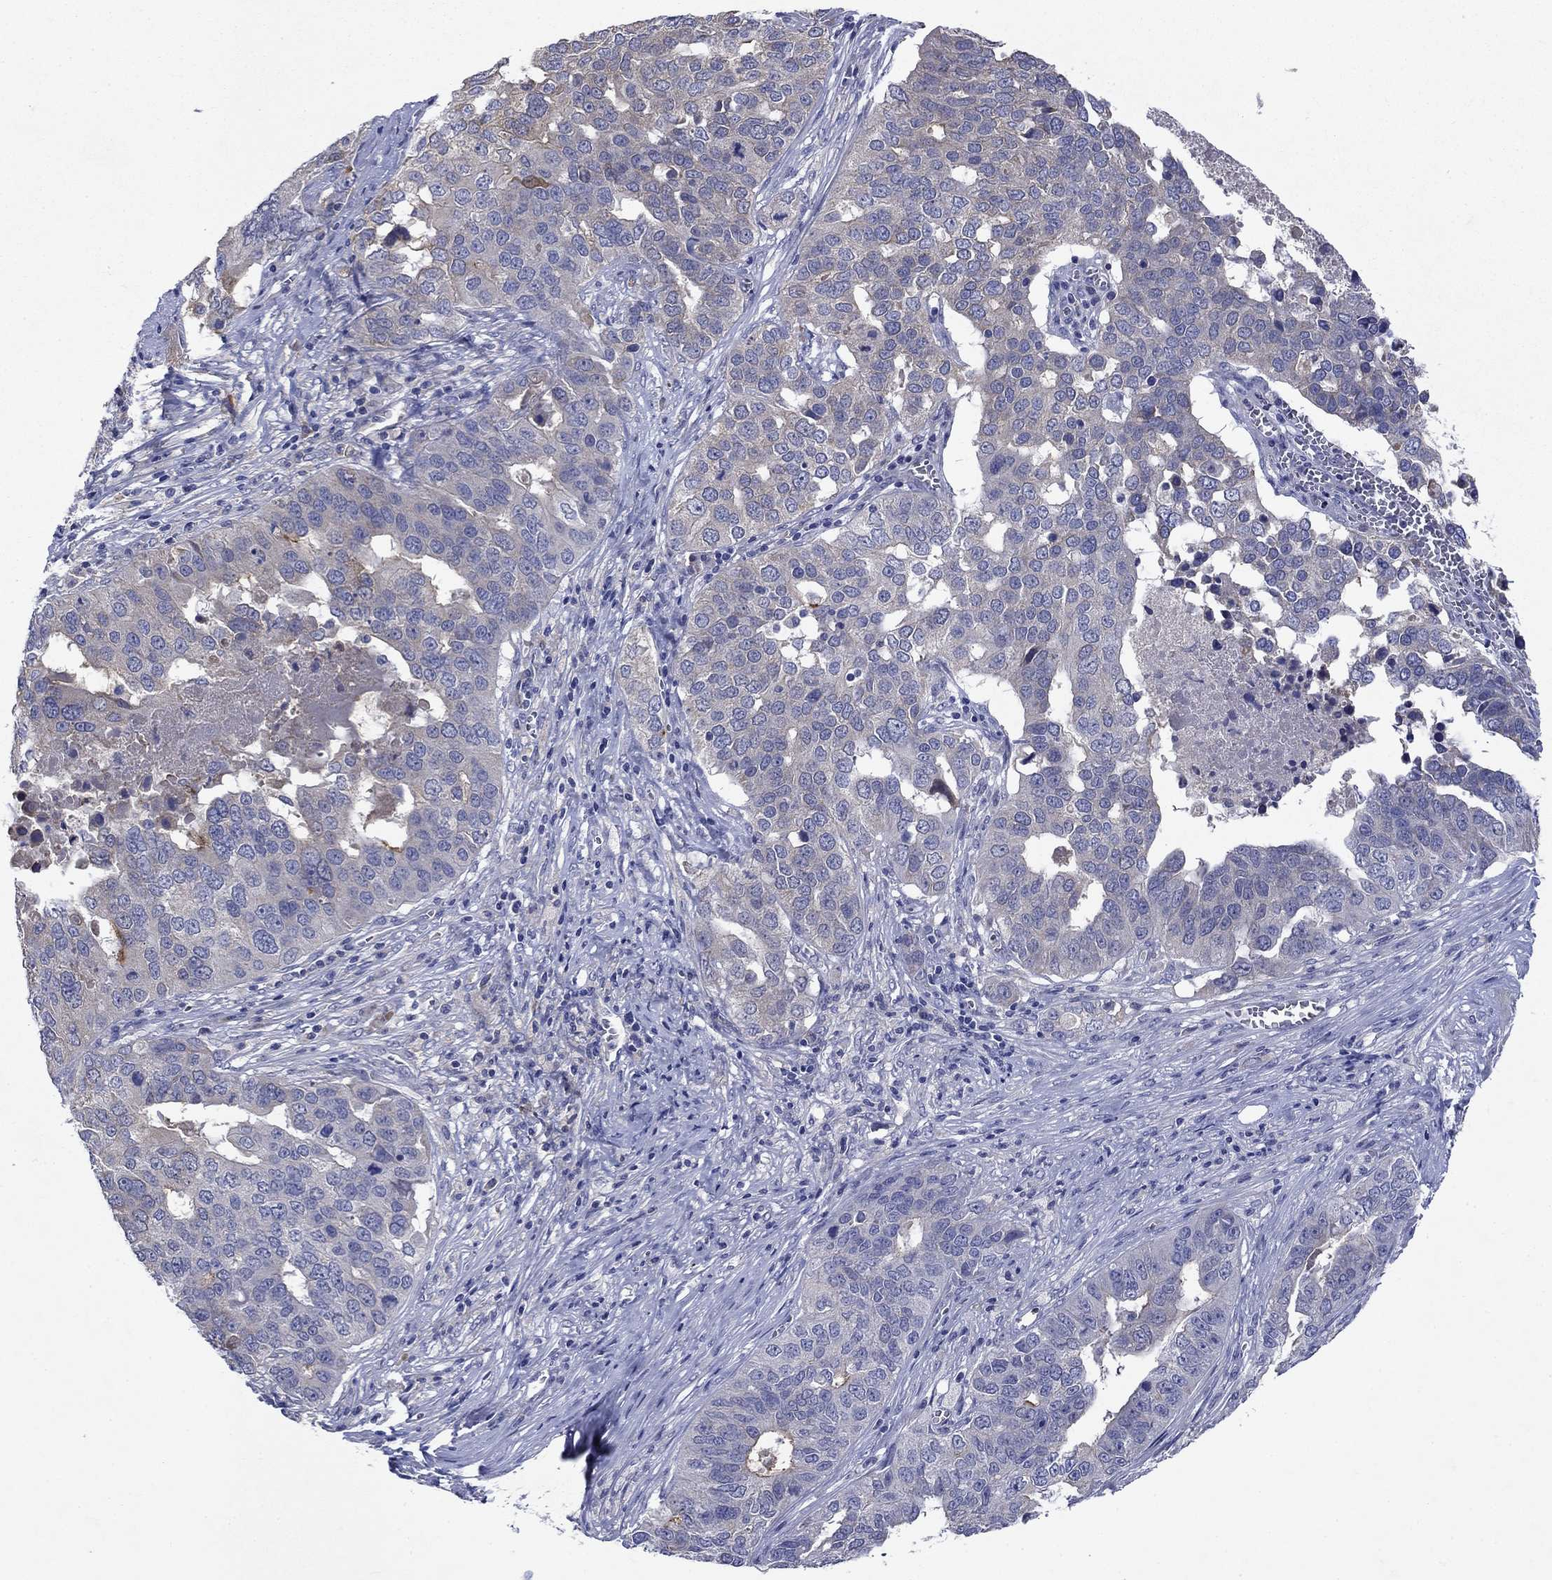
{"staining": {"intensity": "negative", "quantity": "none", "location": "none"}, "tissue": "ovarian cancer", "cell_type": "Tumor cells", "image_type": "cancer", "snomed": [{"axis": "morphology", "description": "Carcinoma, endometroid"}, {"axis": "topography", "description": "Soft tissue"}, {"axis": "topography", "description": "Ovary"}], "caption": "DAB (3,3'-diaminobenzidine) immunohistochemical staining of ovarian endometroid carcinoma displays no significant expression in tumor cells.", "gene": "SULT2B1", "patient": {"sex": "female", "age": 52}}